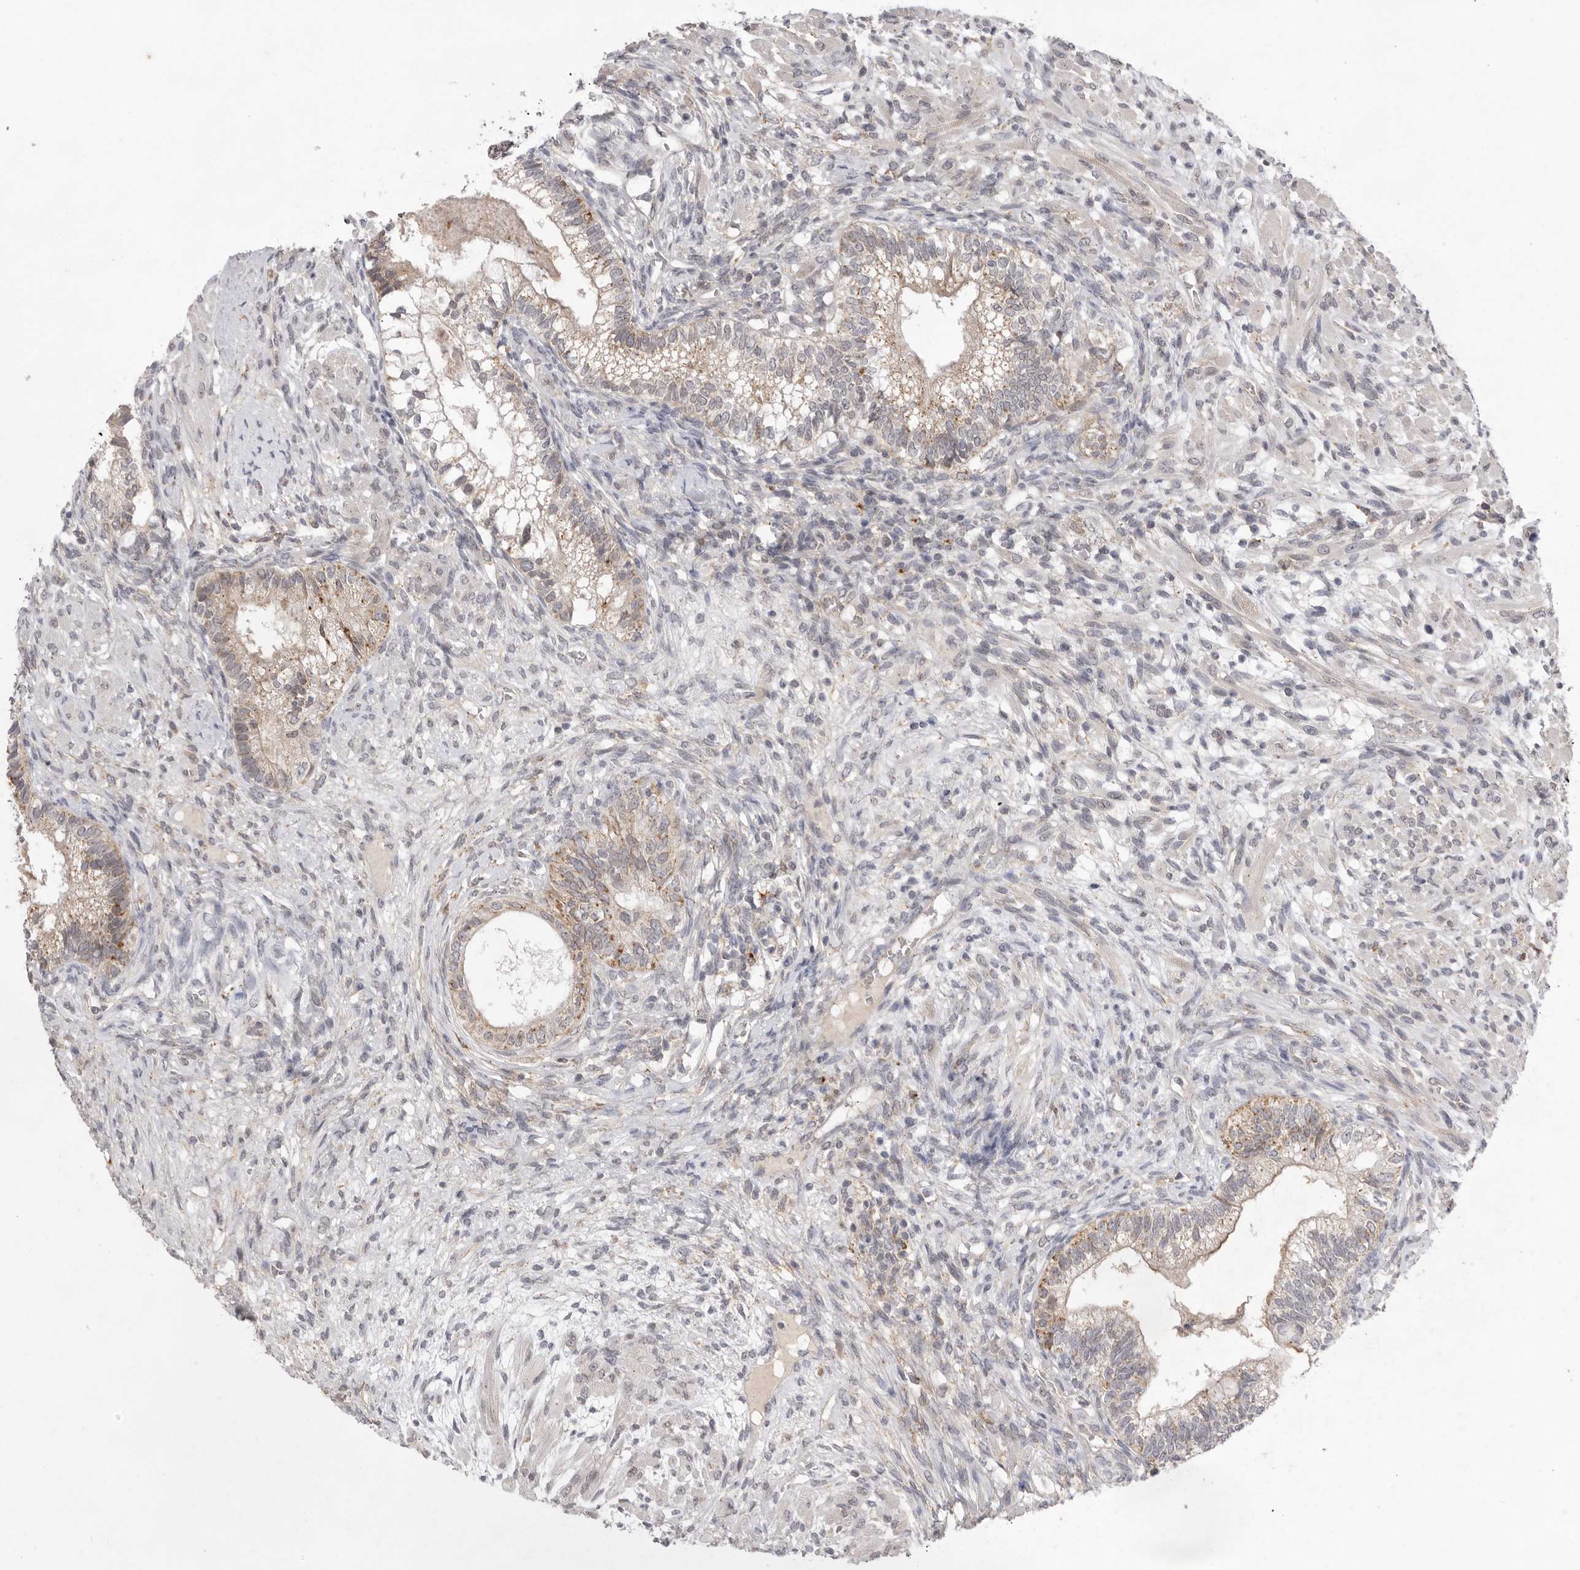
{"staining": {"intensity": "weak", "quantity": "25%-75%", "location": "cytoplasmic/membranous"}, "tissue": "testis cancer", "cell_type": "Tumor cells", "image_type": "cancer", "snomed": [{"axis": "morphology", "description": "Seminoma, NOS"}, {"axis": "morphology", "description": "Carcinoma, Embryonal, NOS"}, {"axis": "topography", "description": "Testis"}], "caption": "Immunohistochemical staining of testis cancer demonstrates low levels of weak cytoplasmic/membranous protein positivity in approximately 25%-75% of tumor cells.", "gene": "TLR3", "patient": {"sex": "male", "age": 28}}